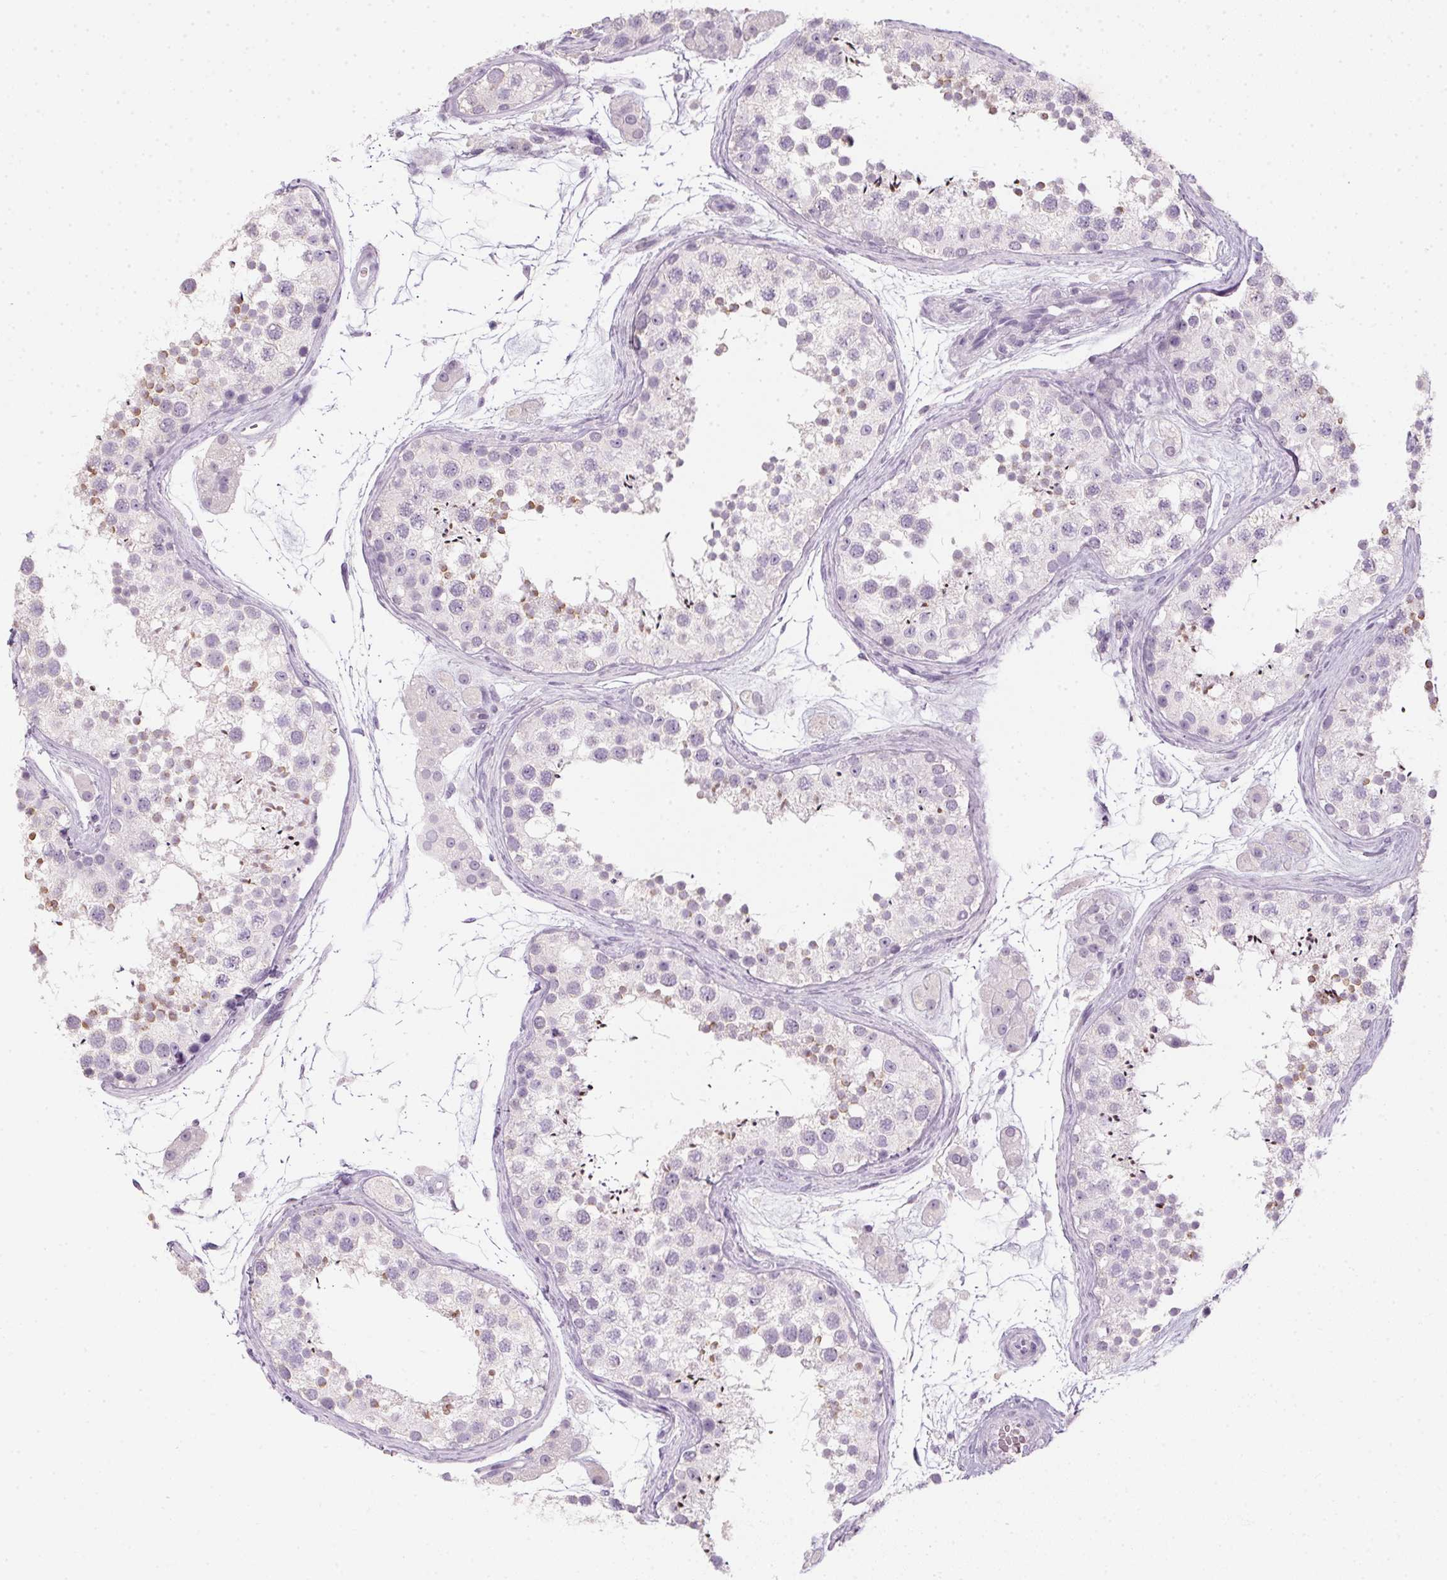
{"staining": {"intensity": "weak", "quantity": "<25%", "location": "cytoplasmic/membranous"}, "tissue": "testis", "cell_type": "Cells in seminiferous ducts", "image_type": "normal", "snomed": [{"axis": "morphology", "description": "Normal tissue, NOS"}, {"axis": "topography", "description": "Testis"}], "caption": "IHC of unremarkable human testis shows no positivity in cells in seminiferous ducts. (DAB IHC, high magnification).", "gene": "TMEM72", "patient": {"sex": "male", "age": 41}}